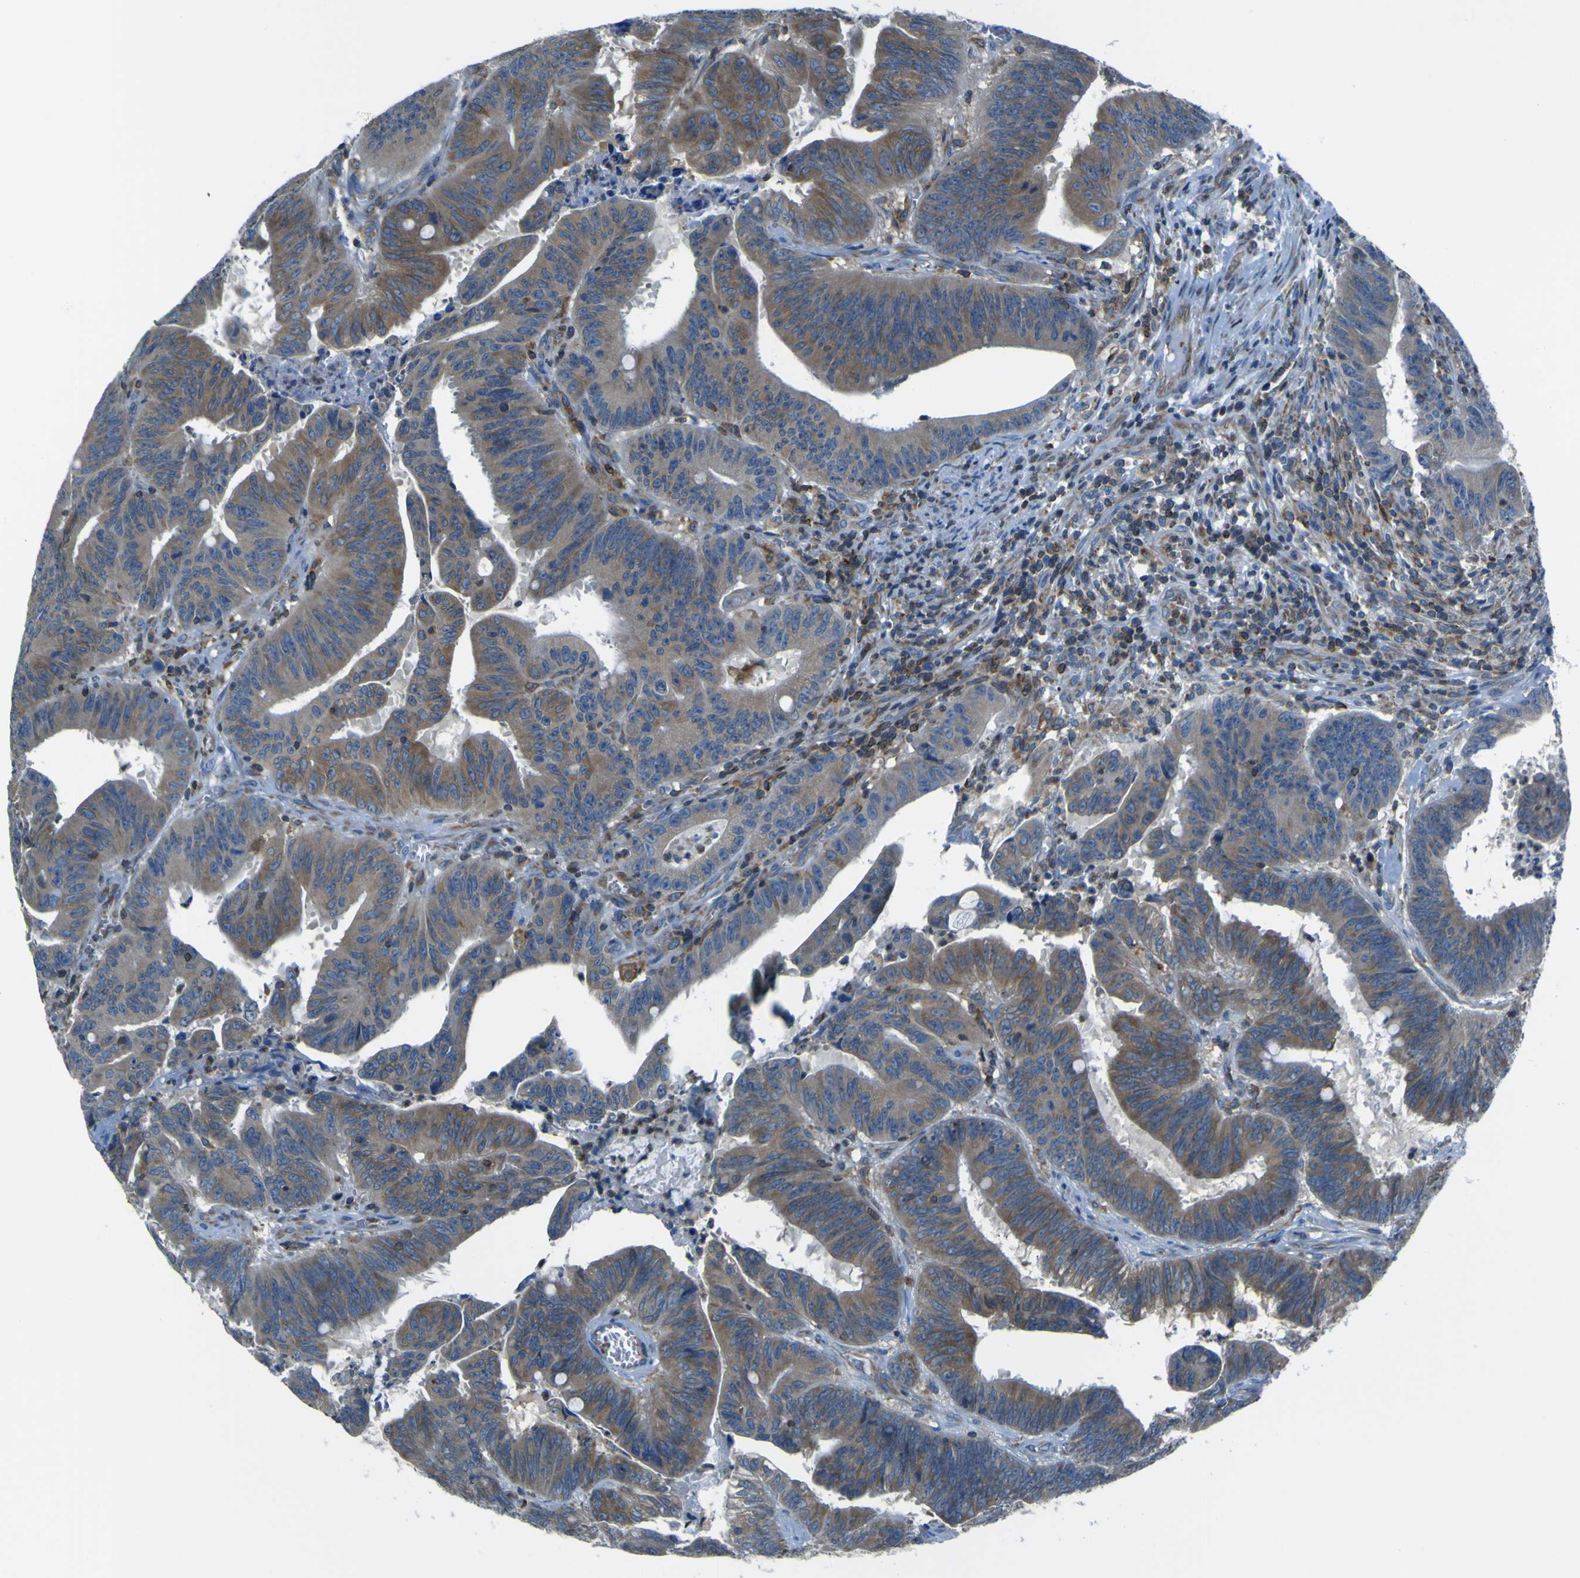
{"staining": {"intensity": "moderate", "quantity": ">75%", "location": "cytoplasmic/membranous"}, "tissue": "colorectal cancer", "cell_type": "Tumor cells", "image_type": "cancer", "snomed": [{"axis": "morphology", "description": "Adenocarcinoma, NOS"}, {"axis": "topography", "description": "Colon"}], "caption": "High-magnification brightfield microscopy of colorectal cancer stained with DAB (3,3'-diaminobenzidine) (brown) and counterstained with hematoxylin (blue). tumor cells exhibit moderate cytoplasmic/membranous expression is appreciated in approximately>75% of cells.", "gene": "STIM1", "patient": {"sex": "male", "age": 45}}